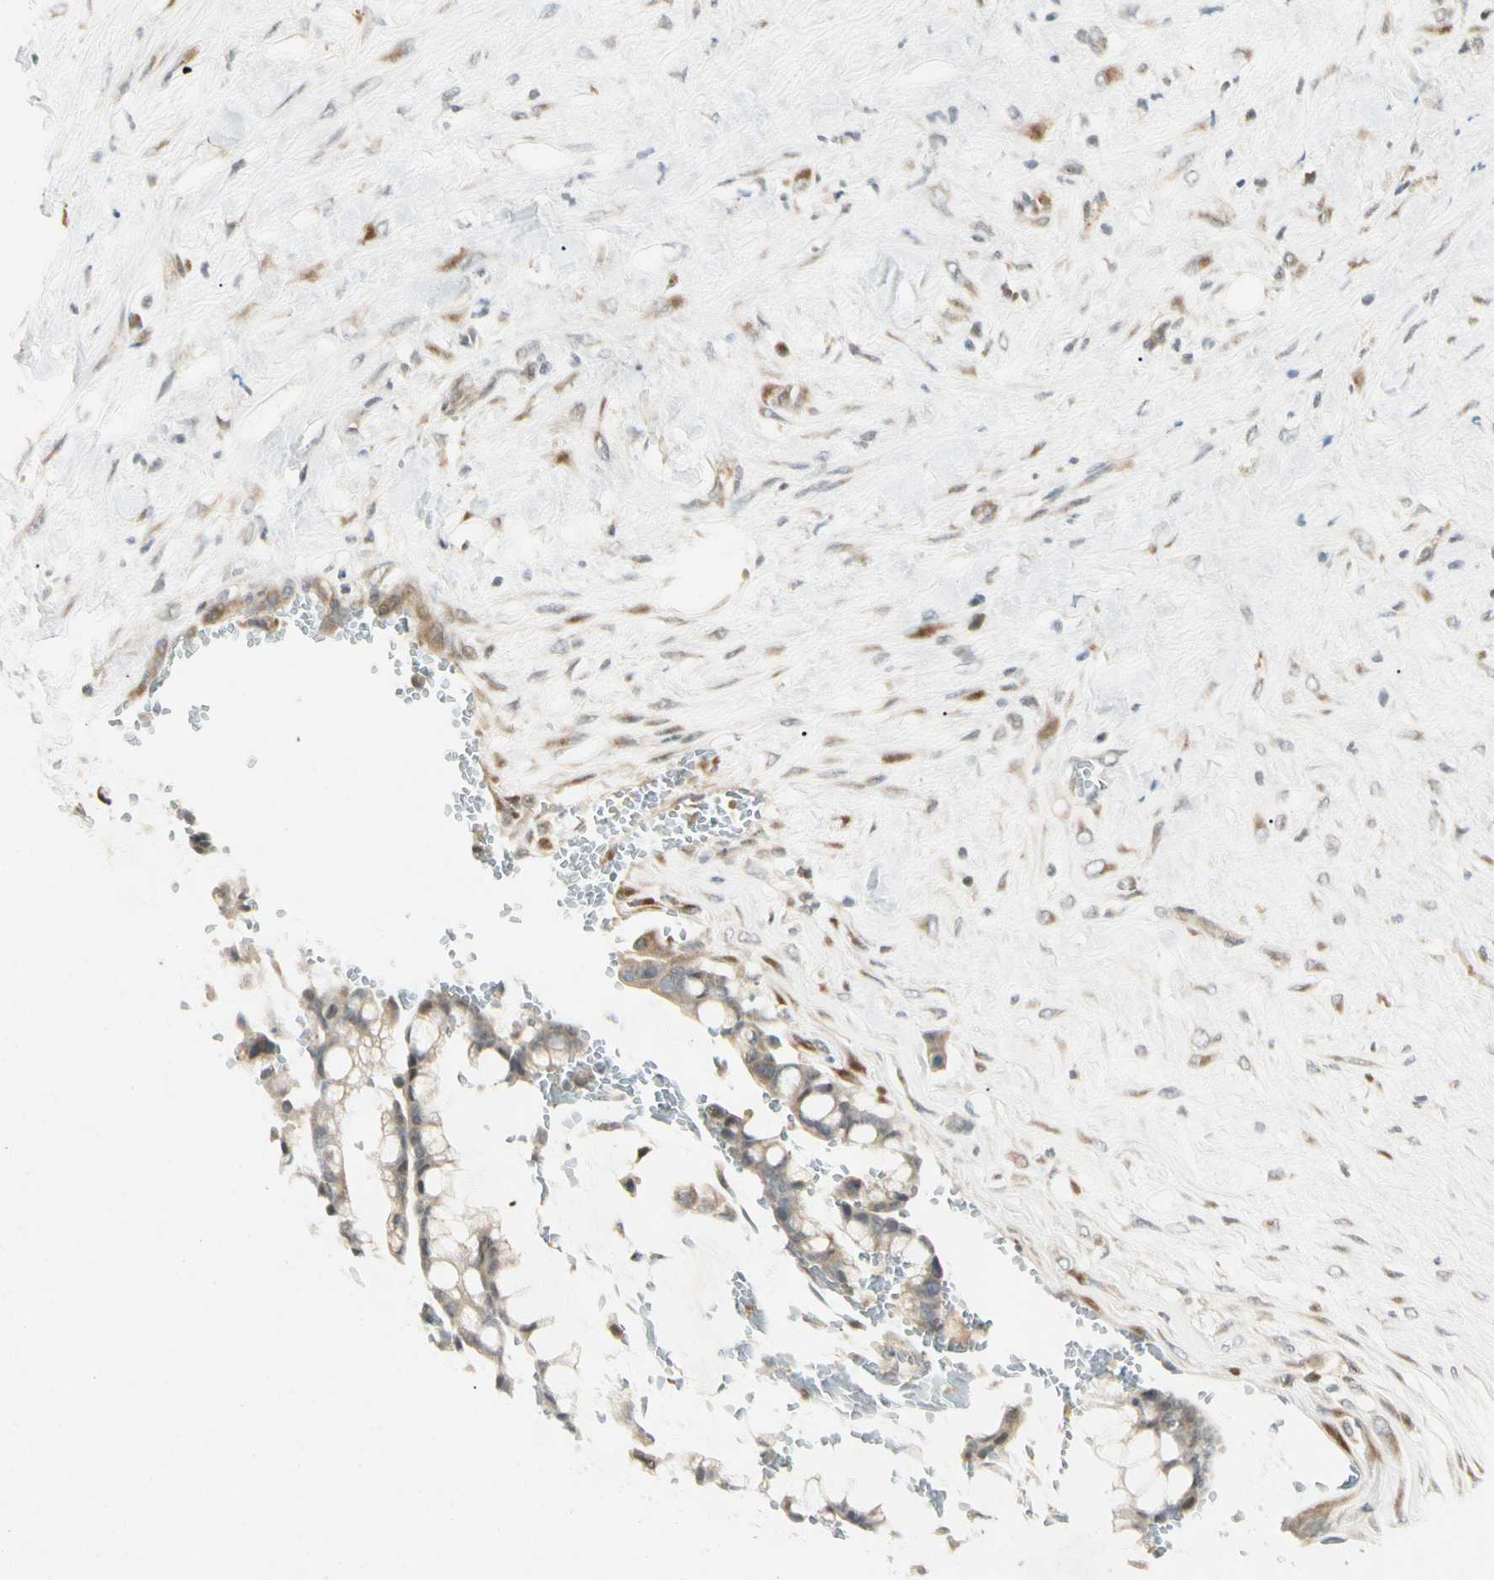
{"staining": {"intensity": "weak", "quantity": ">75%", "location": "cytoplasmic/membranous"}, "tissue": "pancreatic cancer", "cell_type": "Tumor cells", "image_type": "cancer", "snomed": [{"axis": "morphology", "description": "Adenocarcinoma, NOS"}, {"axis": "topography", "description": "Pancreas"}], "caption": "Weak cytoplasmic/membranous positivity for a protein is appreciated in about >75% of tumor cells of pancreatic cancer using immunohistochemistry (IHC).", "gene": "FNDC3B", "patient": {"sex": "male", "age": 41}}